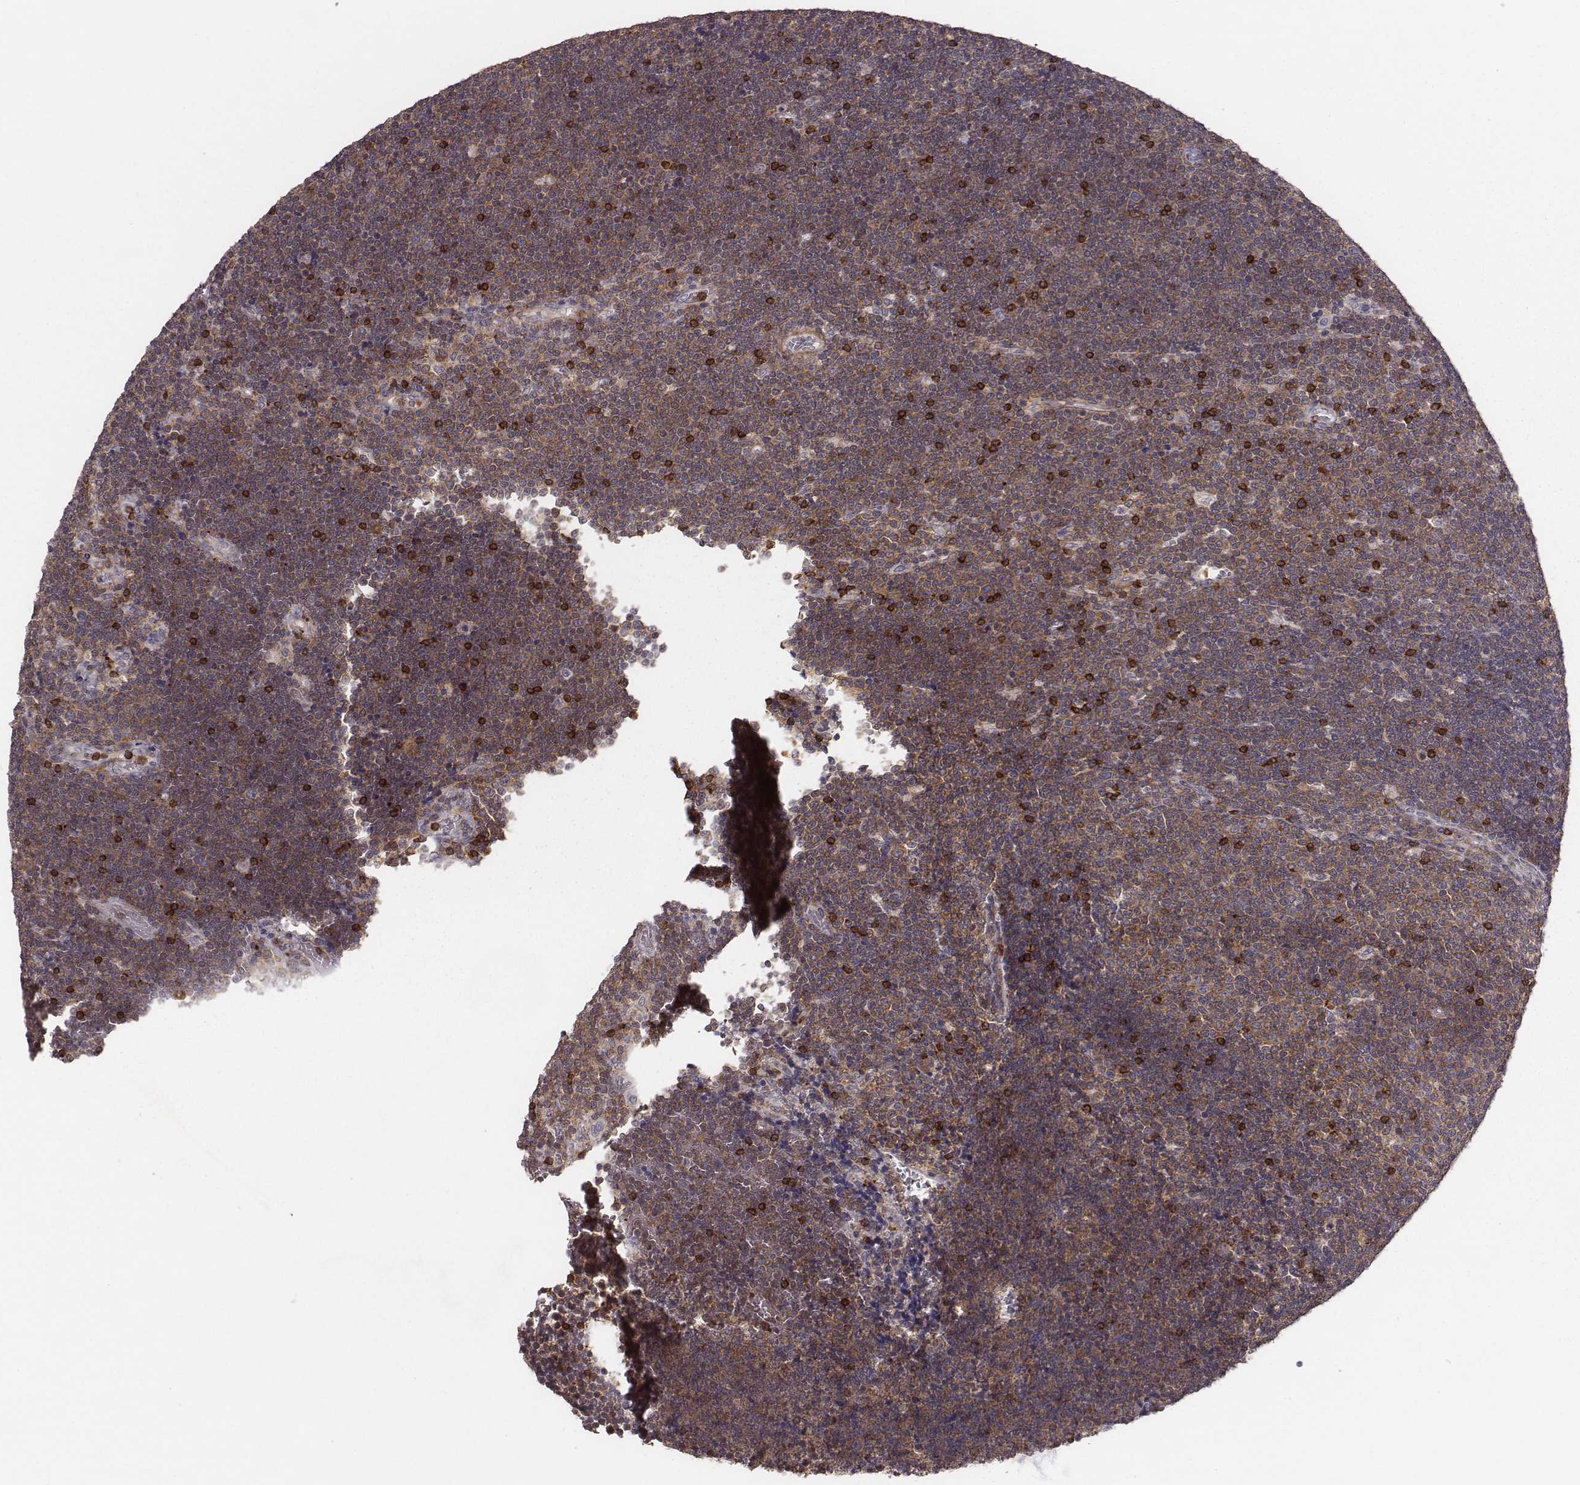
{"staining": {"intensity": "moderate", "quantity": ">75%", "location": "cytoplasmic/membranous"}, "tissue": "lymphoma", "cell_type": "Tumor cells", "image_type": "cancer", "snomed": [{"axis": "morphology", "description": "Malignant lymphoma, non-Hodgkin's type, Low grade"}, {"axis": "topography", "description": "Brain"}], "caption": "Immunohistochemical staining of malignant lymphoma, non-Hodgkin's type (low-grade) reveals medium levels of moderate cytoplasmic/membranous positivity in approximately >75% of tumor cells.", "gene": "PILRA", "patient": {"sex": "female", "age": 66}}